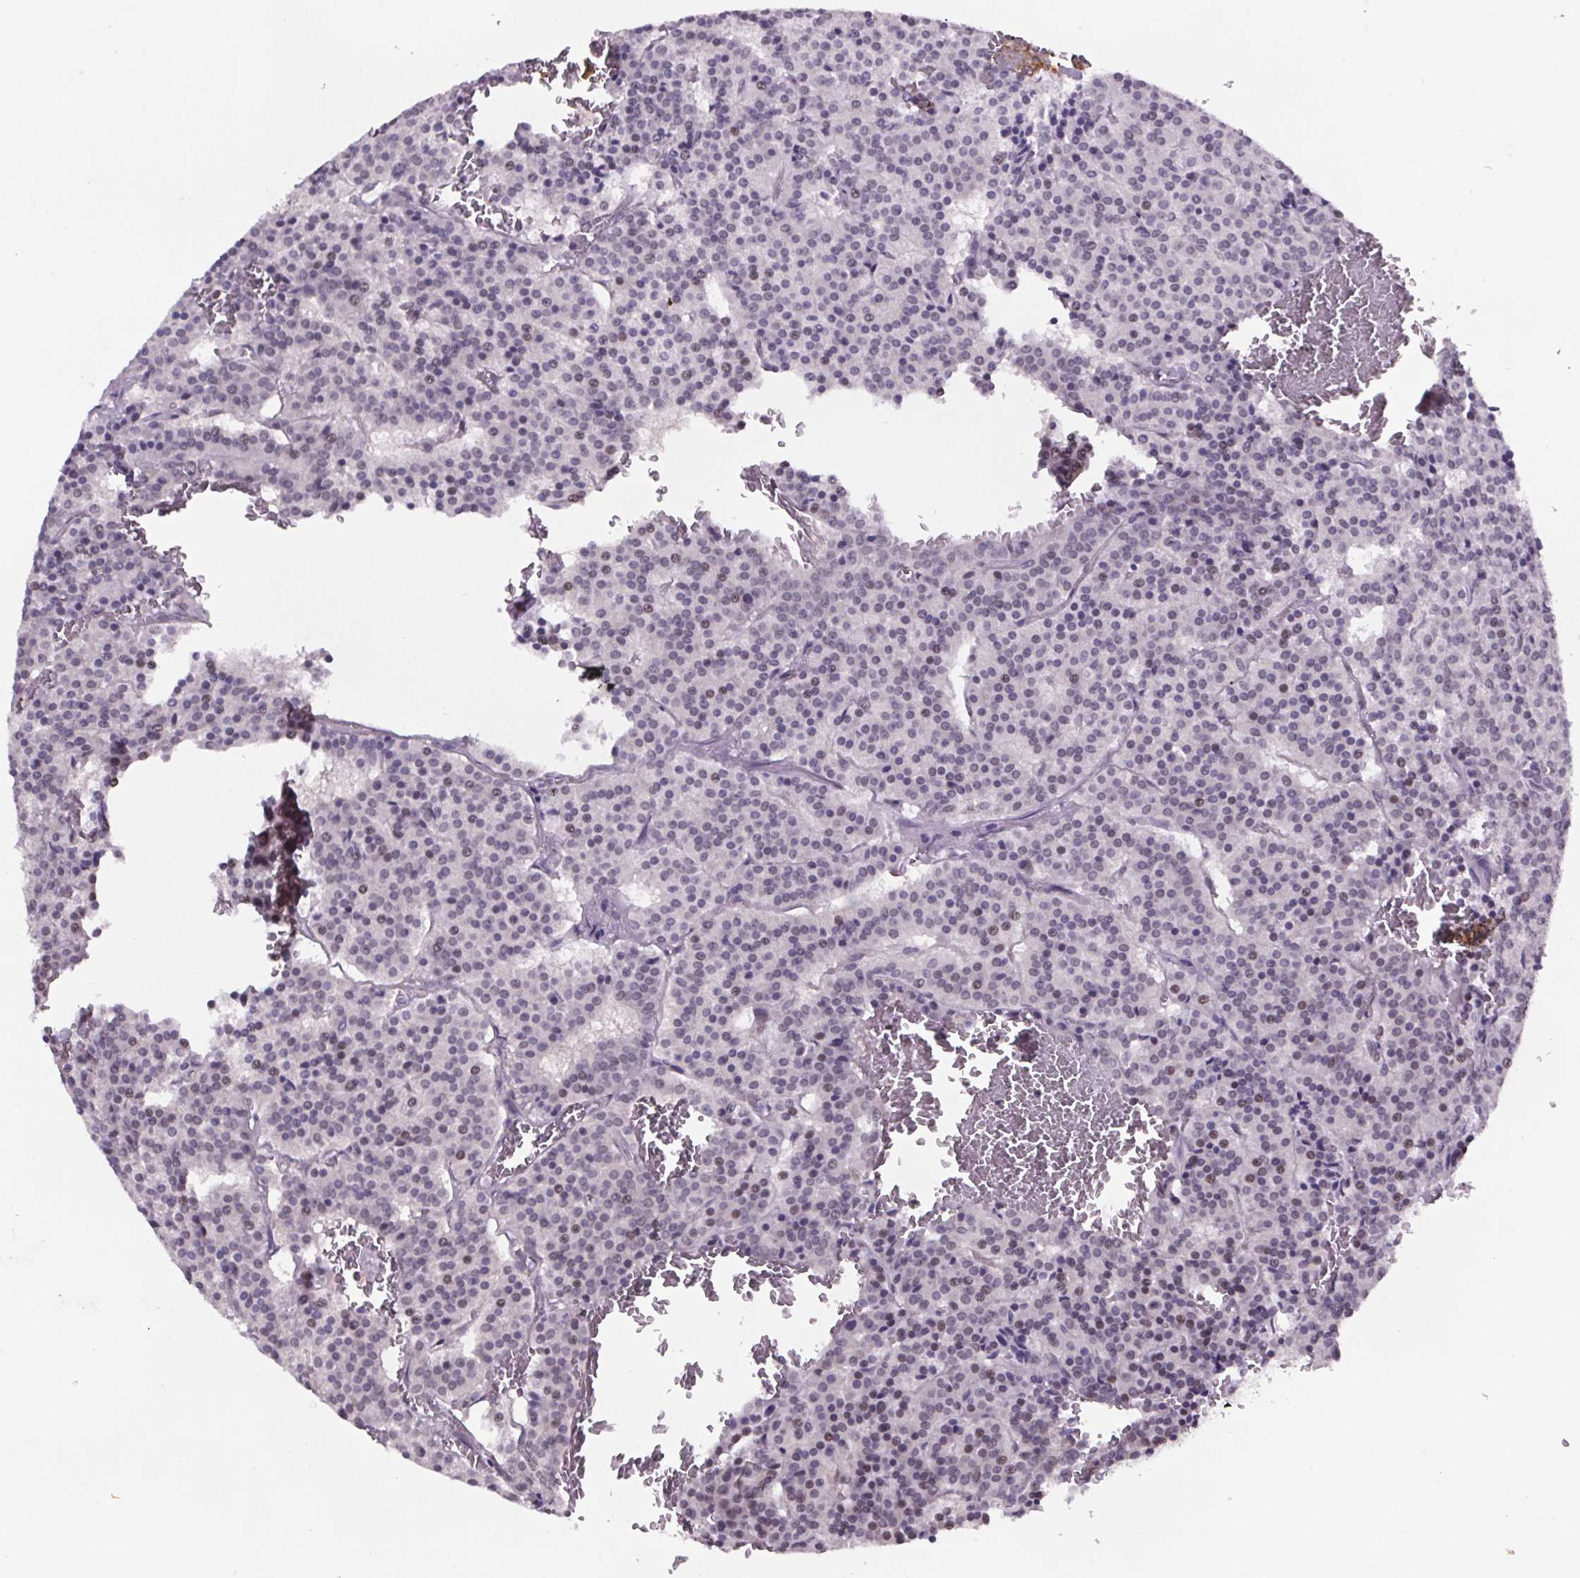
{"staining": {"intensity": "negative", "quantity": "none", "location": "none"}, "tissue": "carcinoid", "cell_type": "Tumor cells", "image_type": "cancer", "snomed": [{"axis": "morphology", "description": "Carcinoid, malignant, NOS"}, {"axis": "topography", "description": "Lung"}], "caption": "Image shows no protein positivity in tumor cells of malignant carcinoid tissue.", "gene": "TTC12", "patient": {"sex": "male", "age": 70}}